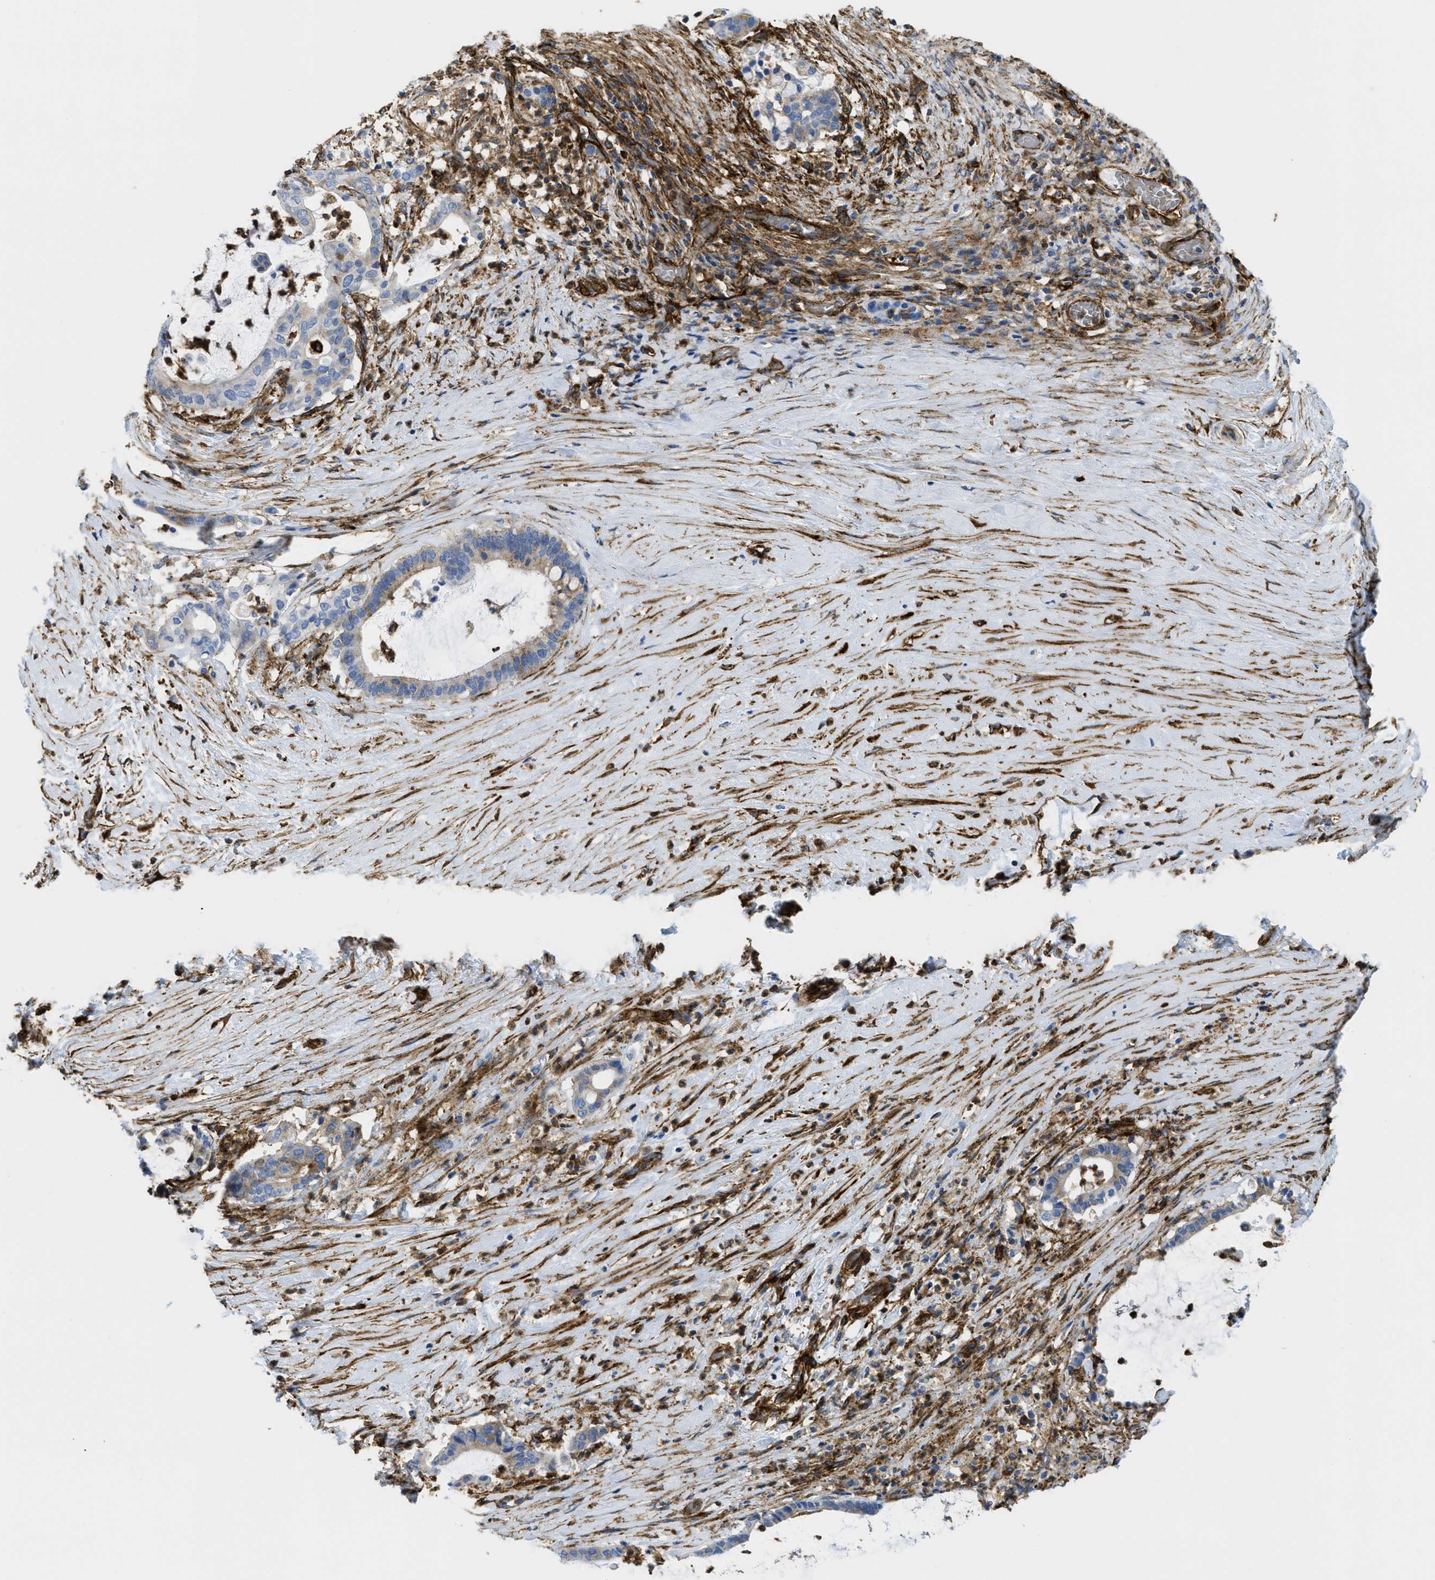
{"staining": {"intensity": "weak", "quantity": "25%-75%", "location": "cytoplasmic/membranous"}, "tissue": "pancreatic cancer", "cell_type": "Tumor cells", "image_type": "cancer", "snomed": [{"axis": "morphology", "description": "Adenocarcinoma, NOS"}, {"axis": "topography", "description": "Pancreas"}], "caption": "A micrograph showing weak cytoplasmic/membranous expression in approximately 25%-75% of tumor cells in pancreatic cancer, as visualized by brown immunohistochemical staining.", "gene": "HIP1", "patient": {"sex": "male", "age": 41}}